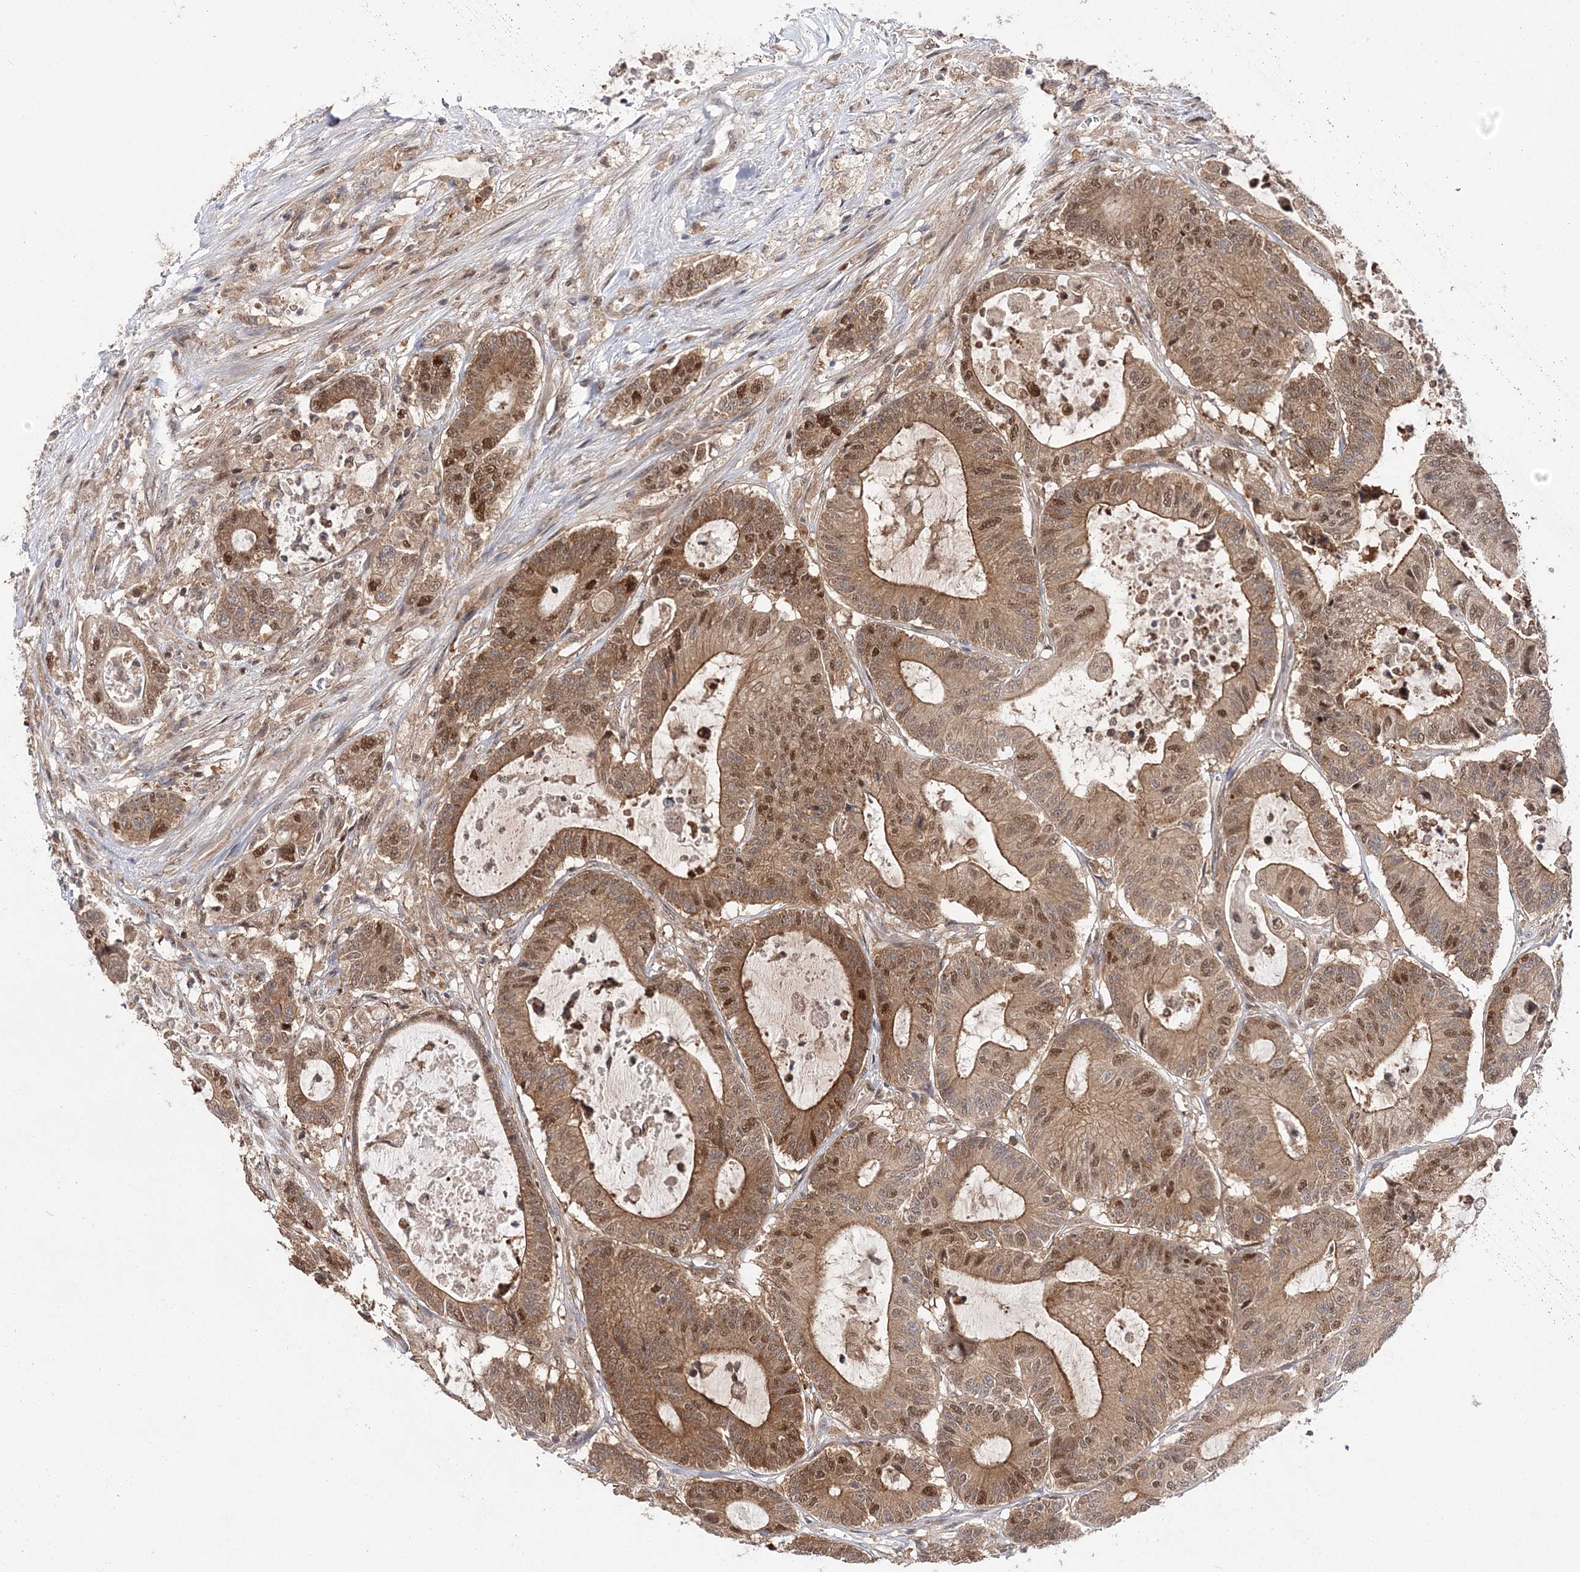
{"staining": {"intensity": "moderate", "quantity": ">75%", "location": "cytoplasmic/membranous,nuclear"}, "tissue": "colorectal cancer", "cell_type": "Tumor cells", "image_type": "cancer", "snomed": [{"axis": "morphology", "description": "Adenocarcinoma, NOS"}, {"axis": "topography", "description": "Colon"}], "caption": "A brown stain labels moderate cytoplasmic/membranous and nuclear positivity of a protein in colorectal cancer tumor cells.", "gene": "NIF3L1", "patient": {"sex": "female", "age": 84}}